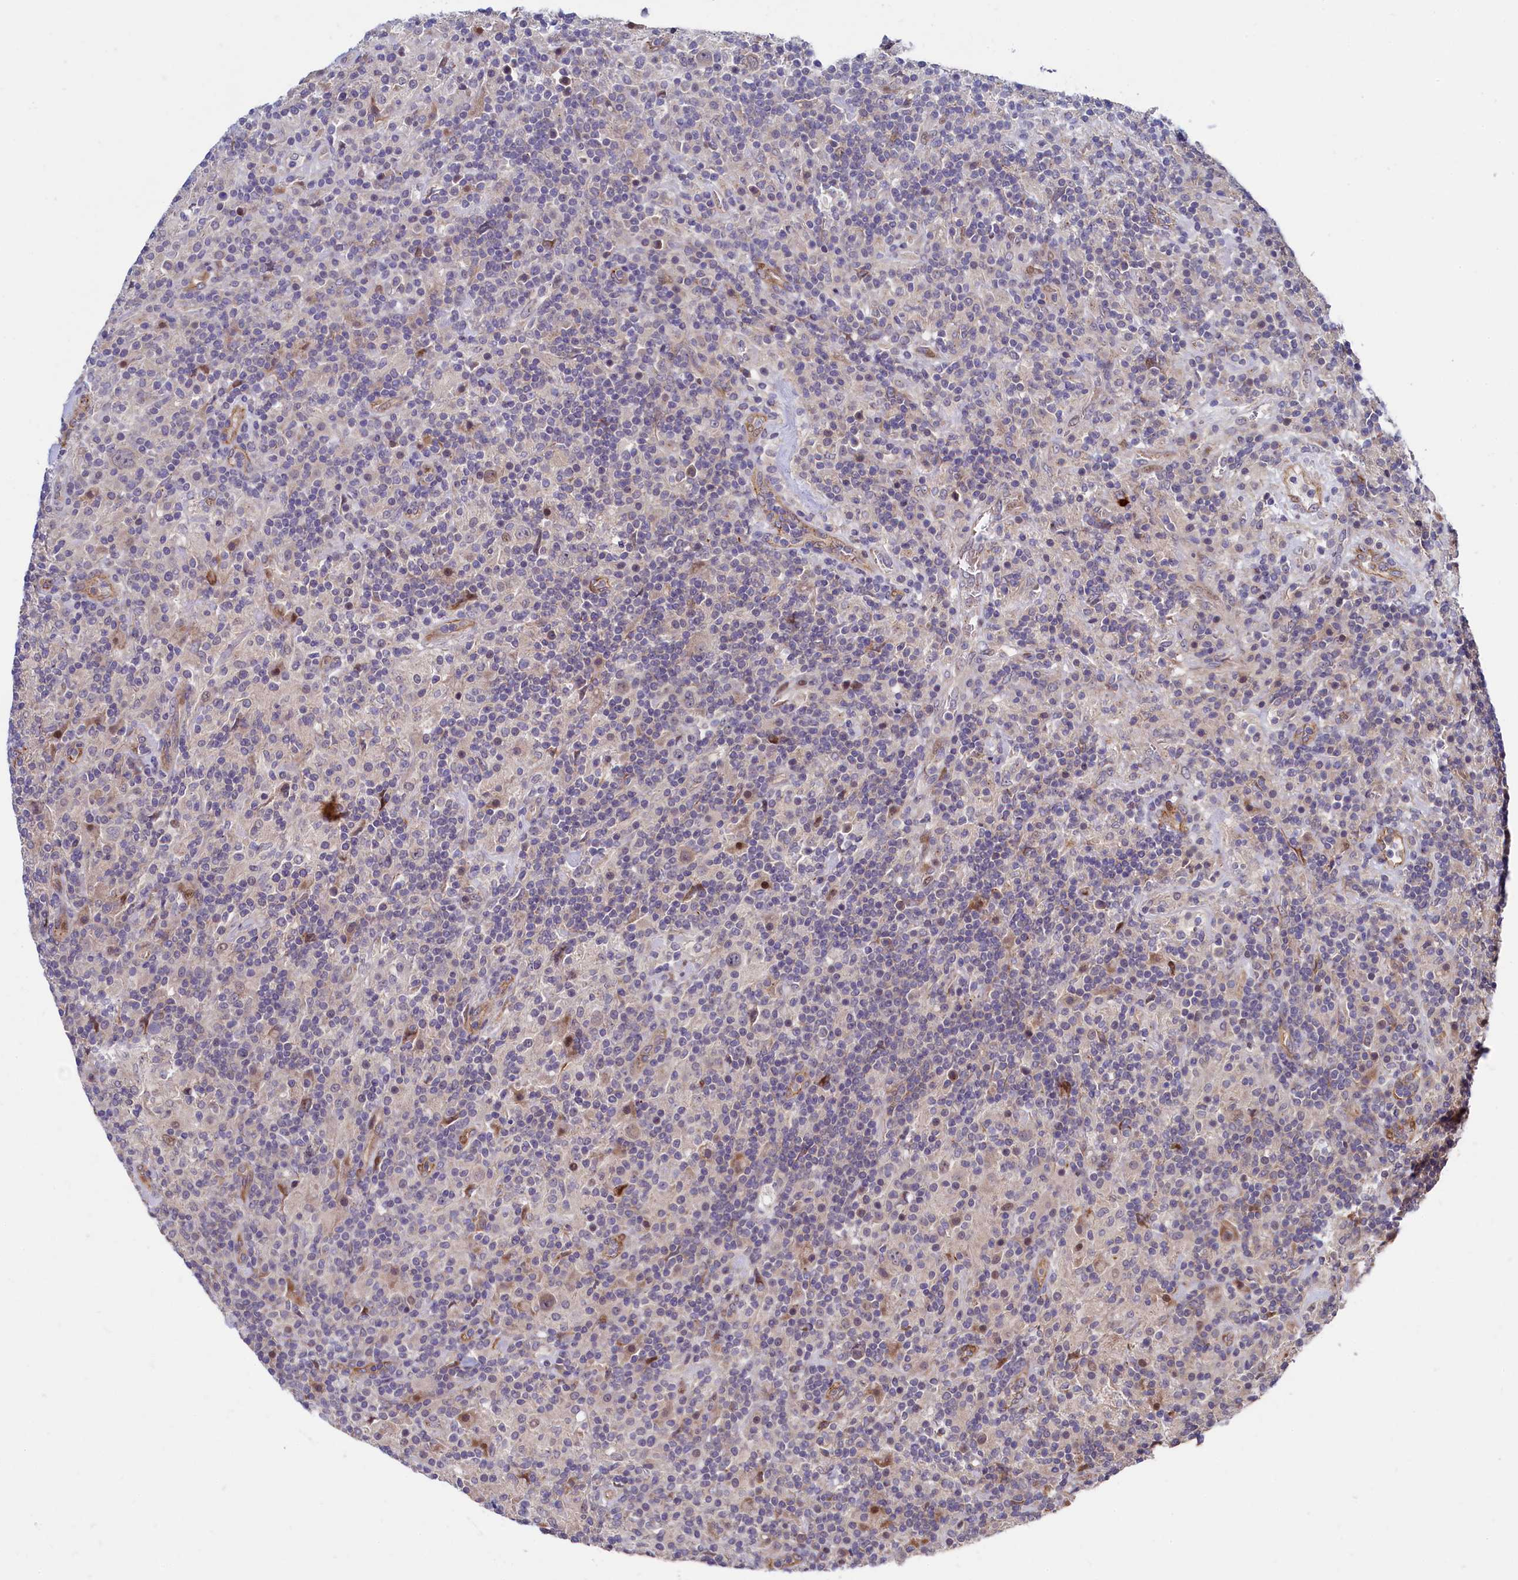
{"staining": {"intensity": "negative", "quantity": "none", "location": "none"}, "tissue": "lymphoma", "cell_type": "Tumor cells", "image_type": "cancer", "snomed": [{"axis": "morphology", "description": "Hodgkin's disease, NOS"}, {"axis": "topography", "description": "Lymph node"}], "caption": "There is no significant expression in tumor cells of Hodgkin's disease.", "gene": "PIK3C3", "patient": {"sex": "male", "age": 70}}